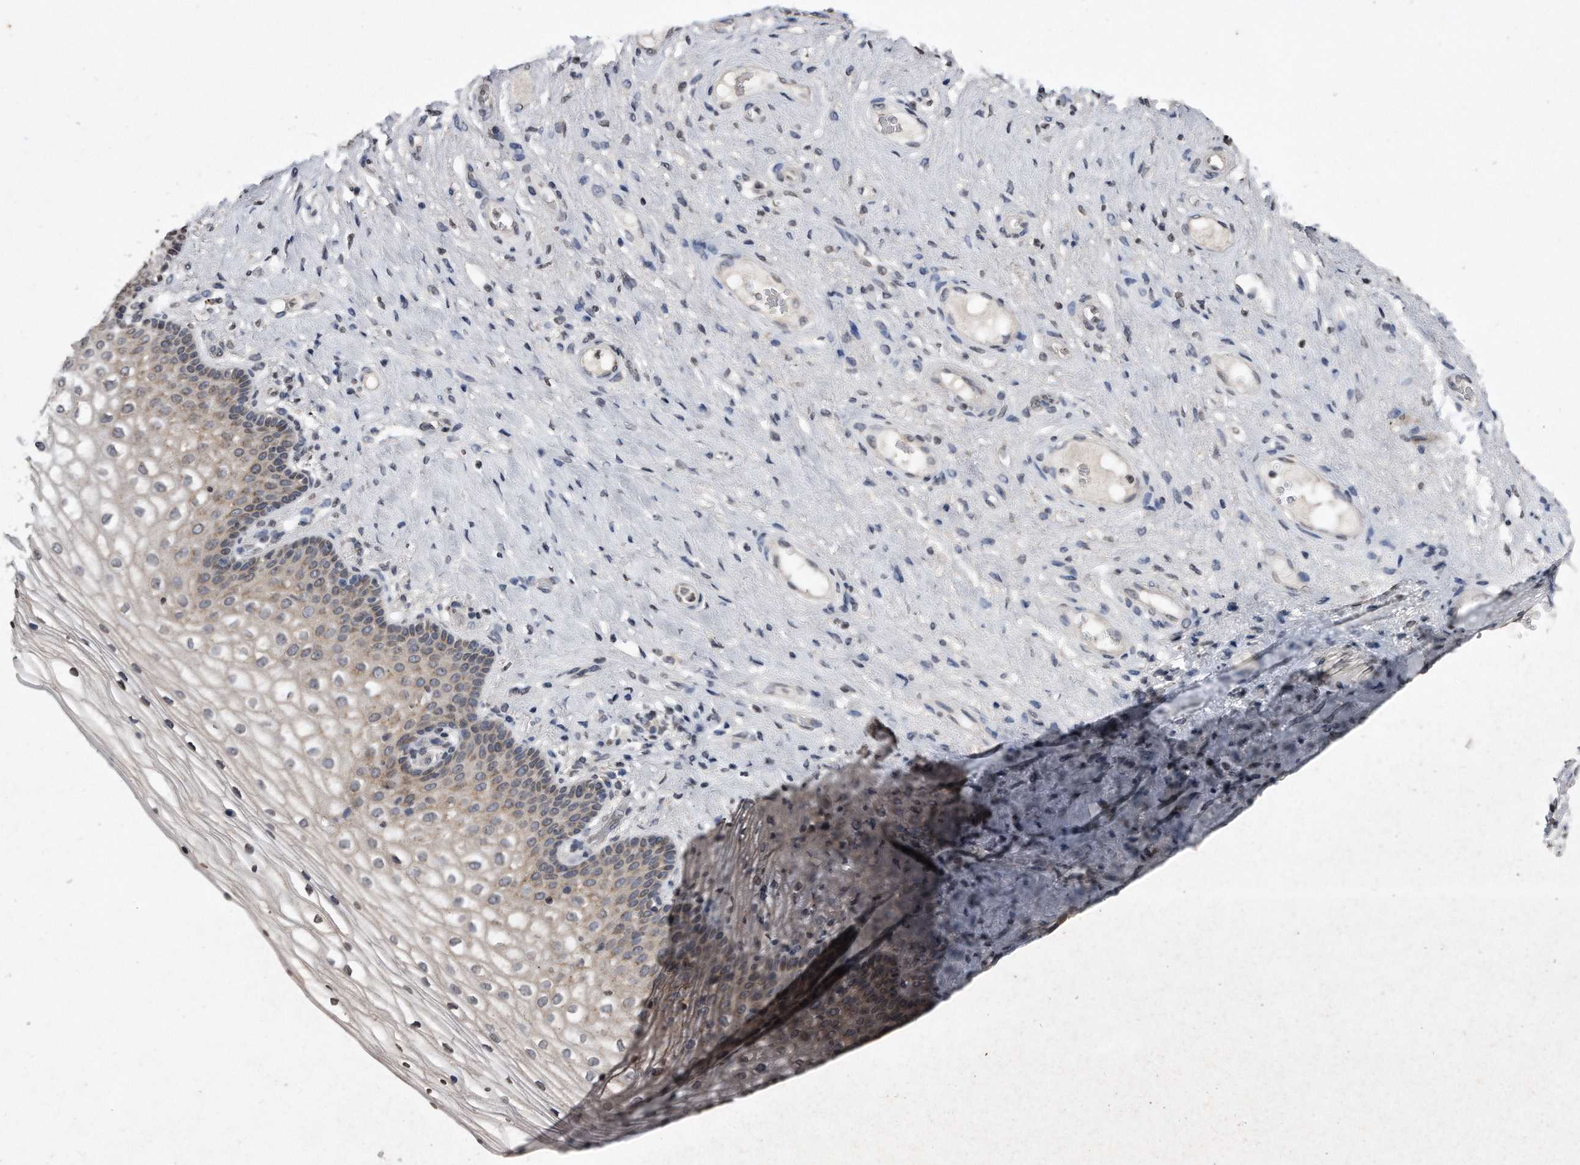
{"staining": {"intensity": "weak", "quantity": "25%-75%", "location": "cytoplasmic/membranous"}, "tissue": "vagina", "cell_type": "Squamous epithelial cells", "image_type": "normal", "snomed": [{"axis": "morphology", "description": "Normal tissue, NOS"}, {"axis": "topography", "description": "Vagina"}], "caption": "A brown stain shows weak cytoplasmic/membranous positivity of a protein in squamous epithelial cells of benign human vagina. The protein of interest is shown in brown color, while the nuclei are stained blue.", "gene": "DAB1", "patient": {"sex": "female", "age": 60}}